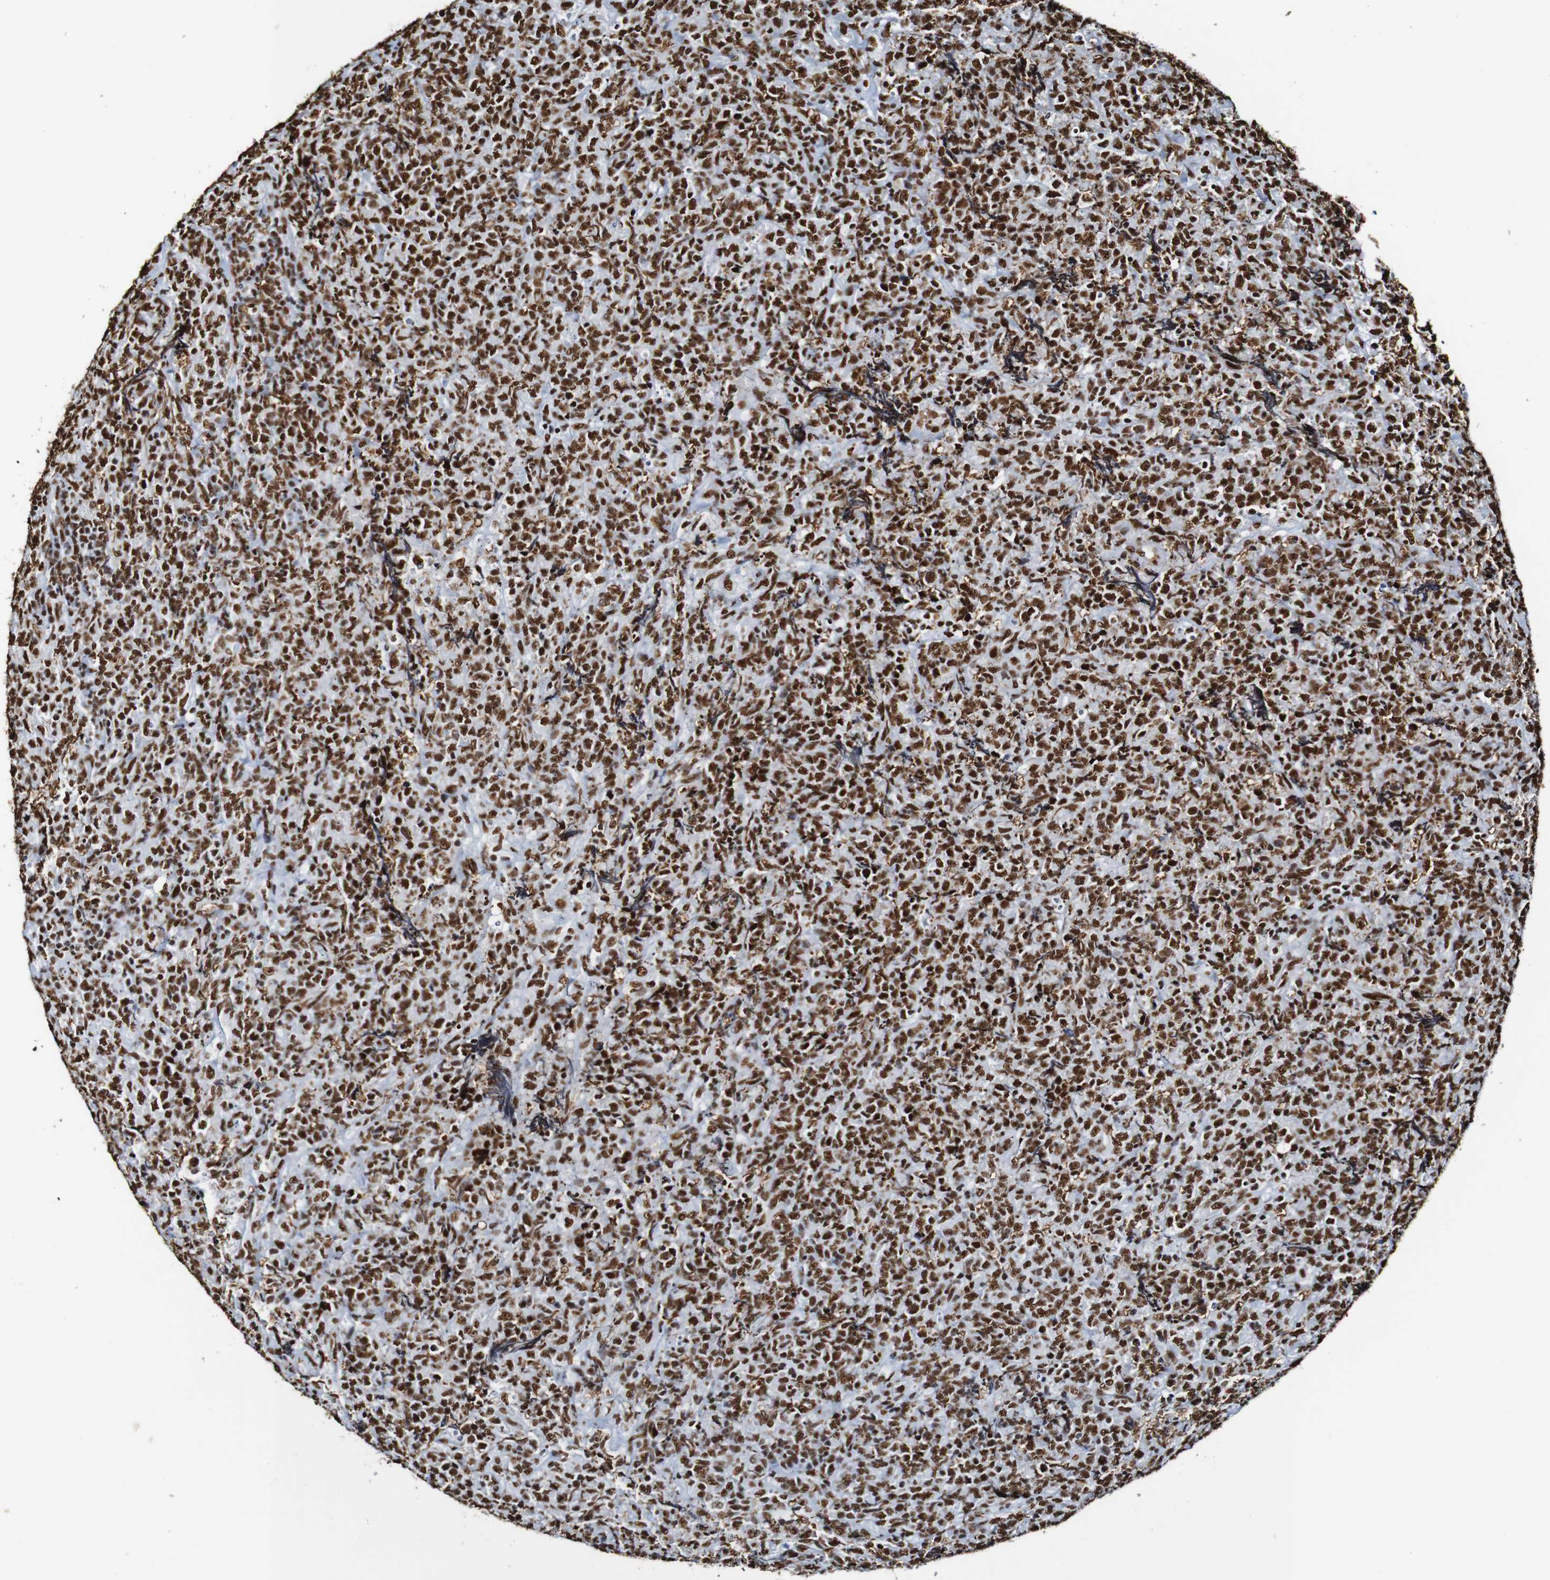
{"staining": {"intensity": "strong", "quantity": ">75%", "location": "nuclear"}, "tissue": "lymphoma", "cell_type": "Tumor cells", "image_type": "cancer", "snomed": [{"axis": "morphology", "description": "Malignant lymphoma, non-Hodgkin's type, High grade"}, {"axis": "topography", "description": "Tonsil"}], "caption": "Lymphoma was stained to show a protein in brown. There is high levels of strong nuclear positivity in approximately >75% of tumor cells. The protein is stained brown, and the nuclei are stained in blue (DAB IHC with brightfield microscopy, high magnification).", "gene": "SRSF3", "patient": {"sex": "female", "age": 36}}